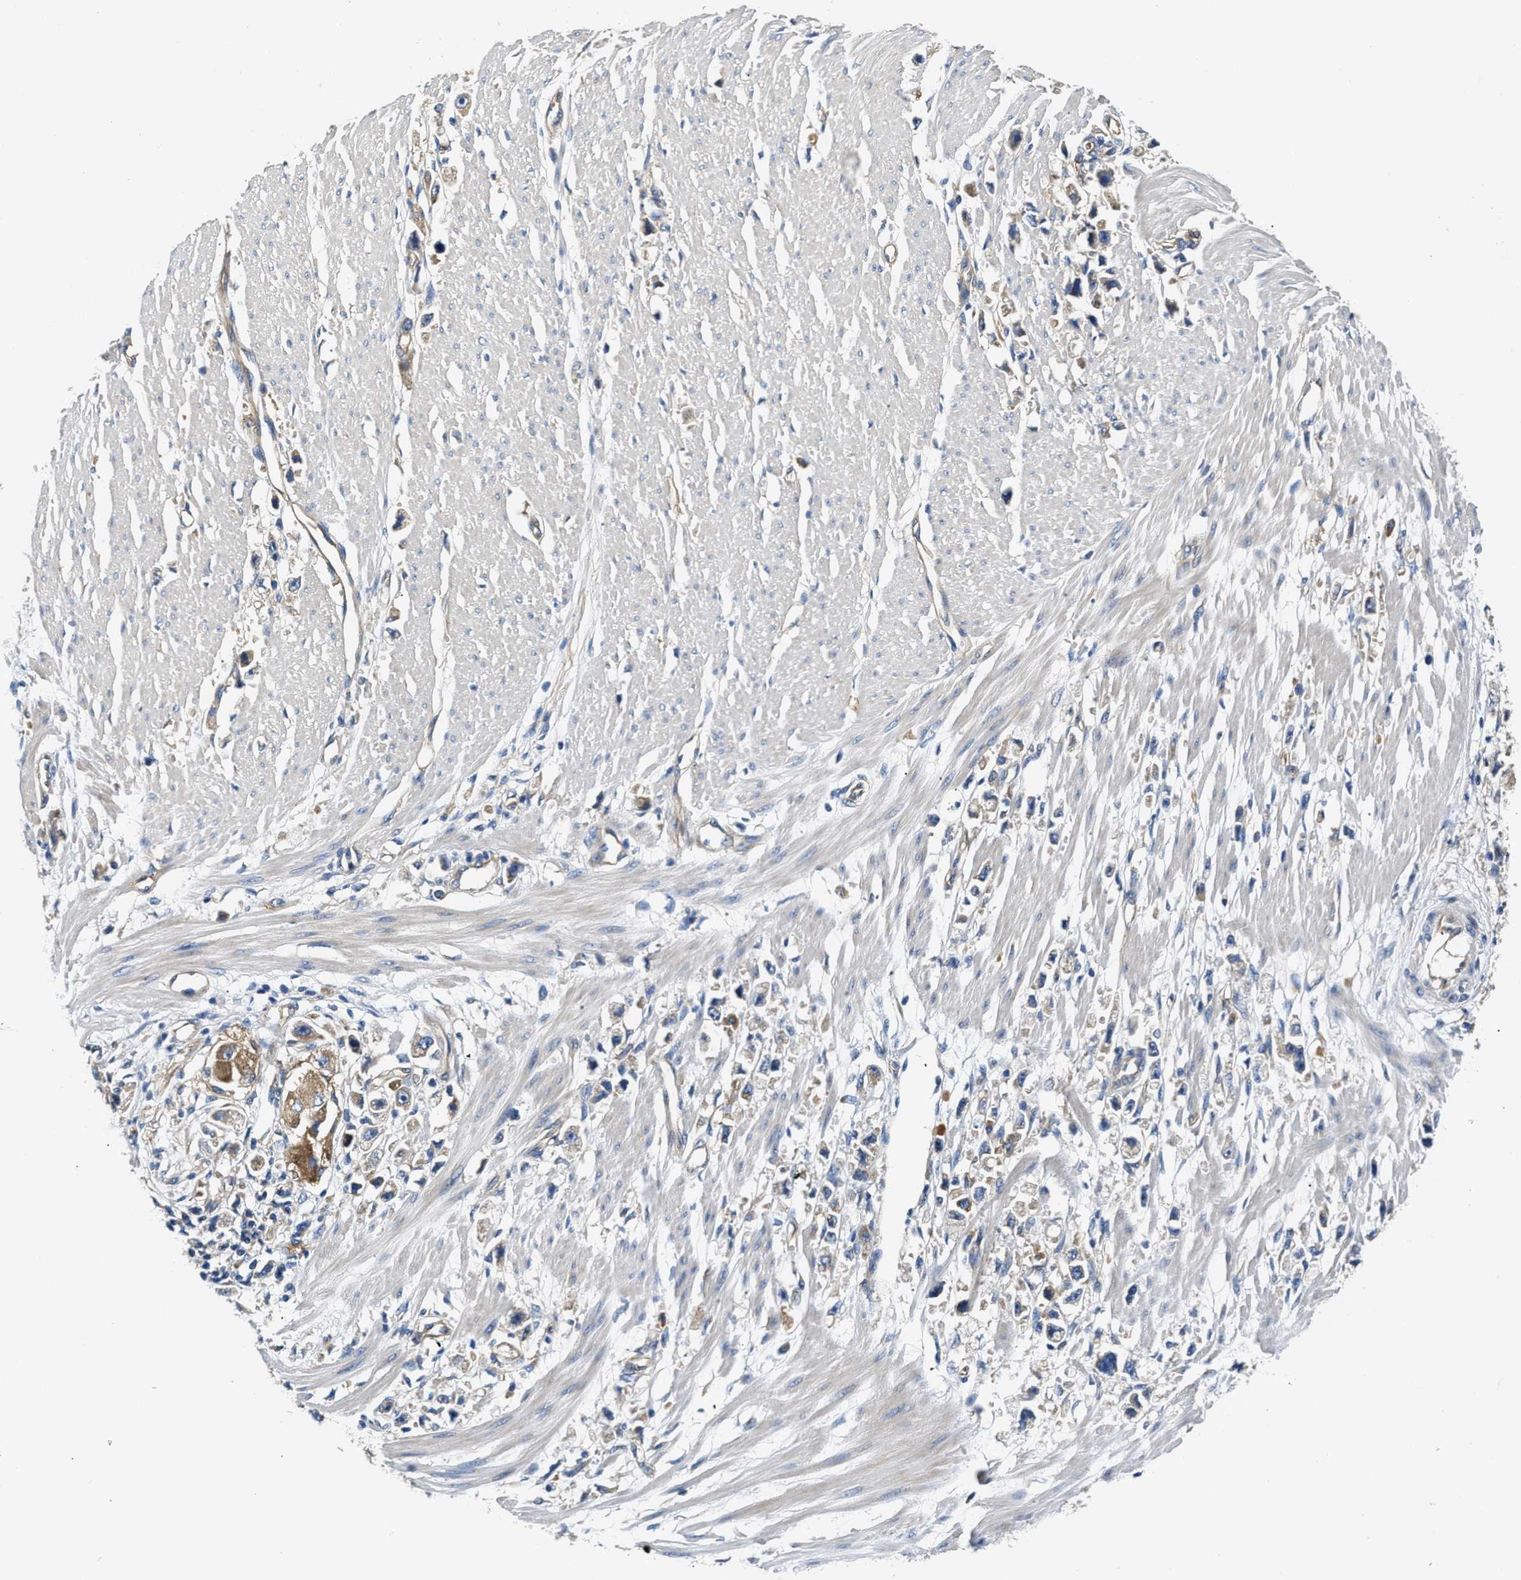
{"staining": {"intensity": "moderate", "quantity": "<25%", "location": "cytoplasmic/membranous"}, "tissue": "stomach cancer", "cell_type": "Tumor cells", "image_type": "cancer", "snomed": [{"axis": "morphology", "description": "Adenocarcinoma, NOS"}, {"axis": "topography", "description": "Stomach"}], "caption": "Tumor cells reveal moderate cytoplasmic/membranous positivity in approximately <25% of cells in adenocarcinoma (stomach).", "gene": "CSDE1", "patient": {"sex": "female", "age": 59}}